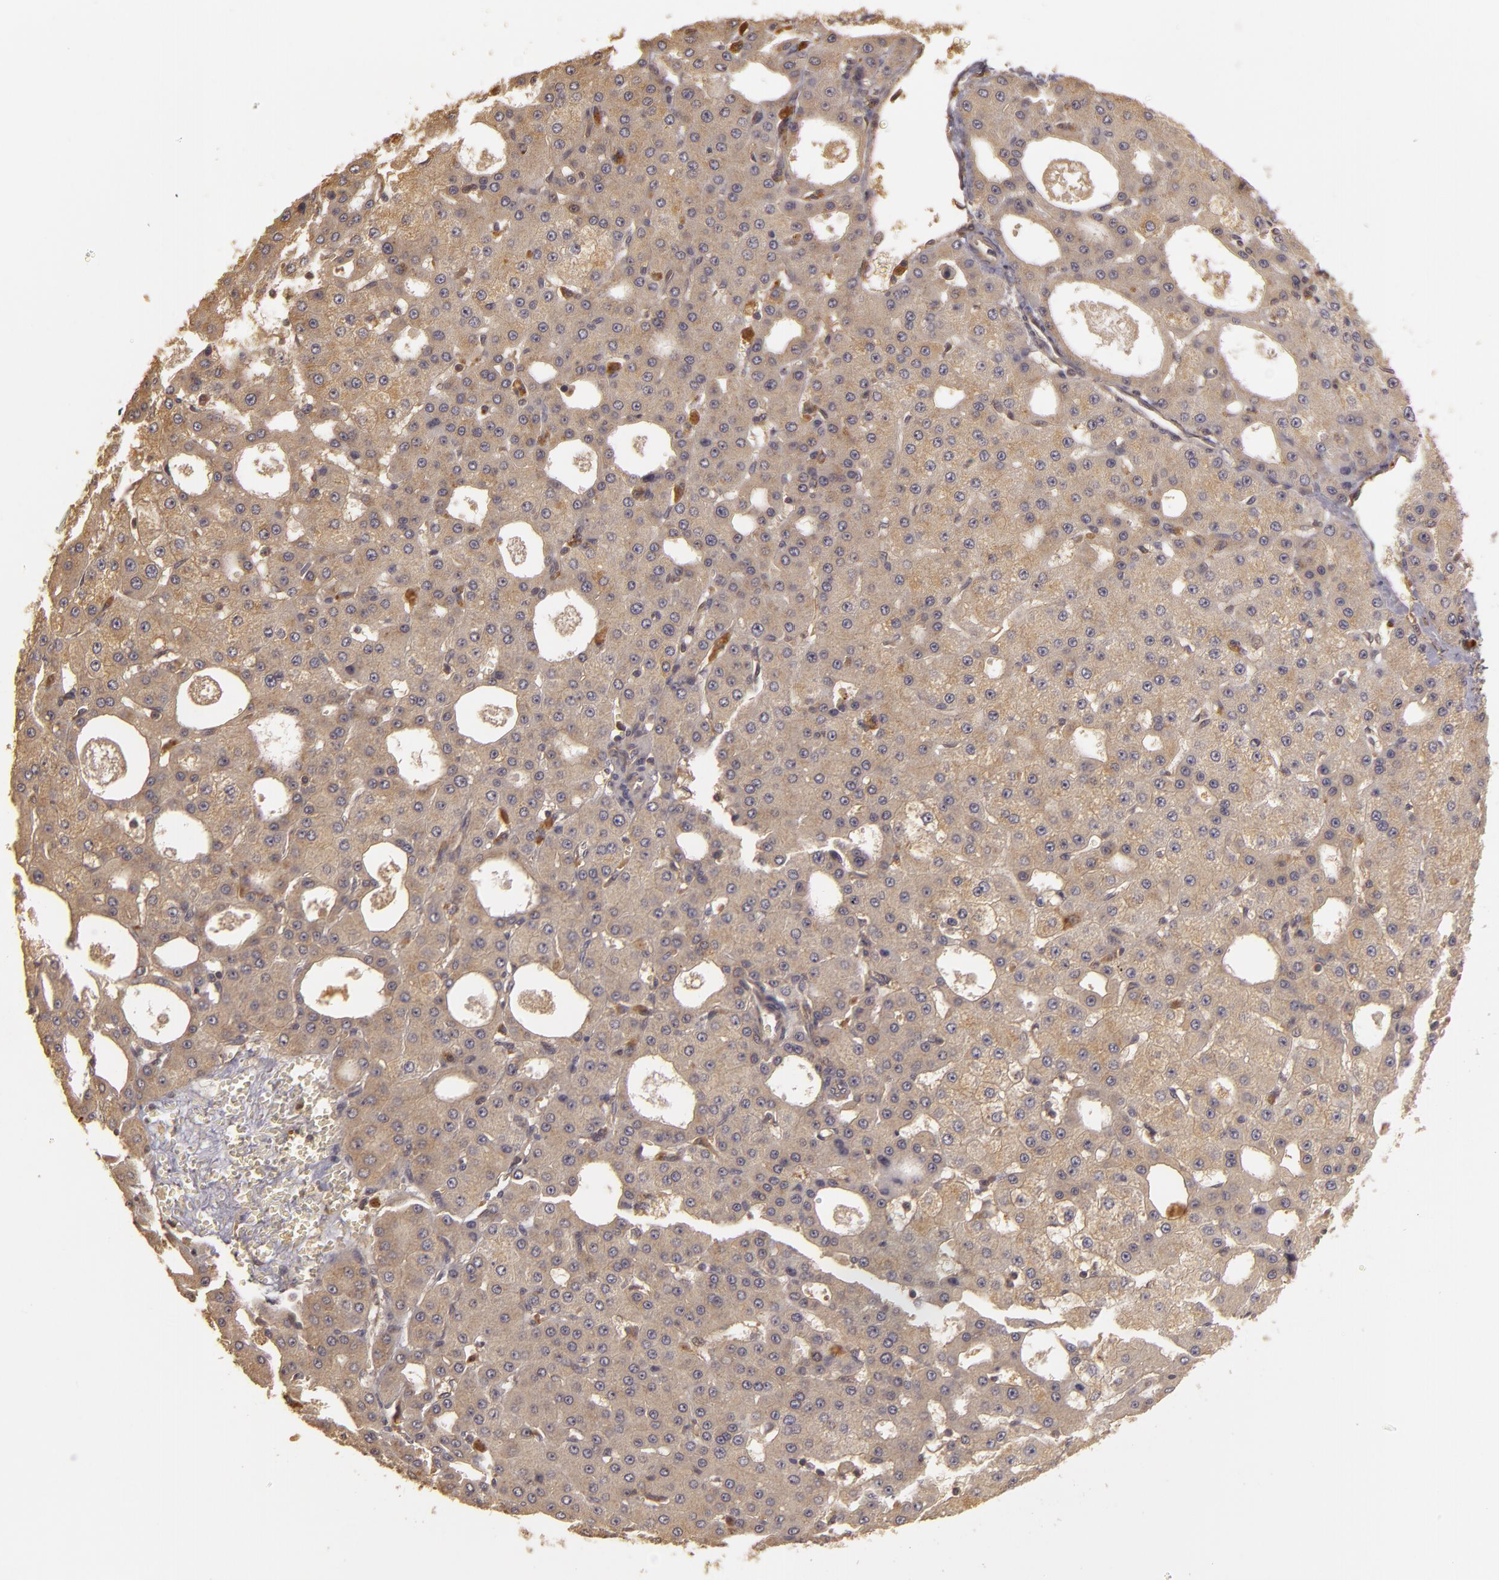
{"staining": {"intensity": "weak", "quantity": ">75%", "location": "cytoplasmic/membranous"}, "tissue": "liver cancer", "cell_type": "Tumor cells", "image_type": "cancer", "snomed": [{"axis": "morphology", "description": "Carcinoma, Hepatocellular, NOS"}, {"axis": "topography", "description": "Liver"}], "caption": "The histopathology image exhibits a brown stain indicating the presence of a protein in the cytoplasmic/membranous of tumor cells in hepatocellular carcinoma (liver).", "gene": "HRAS", "patient": {"sex": "male", "age": 47}}